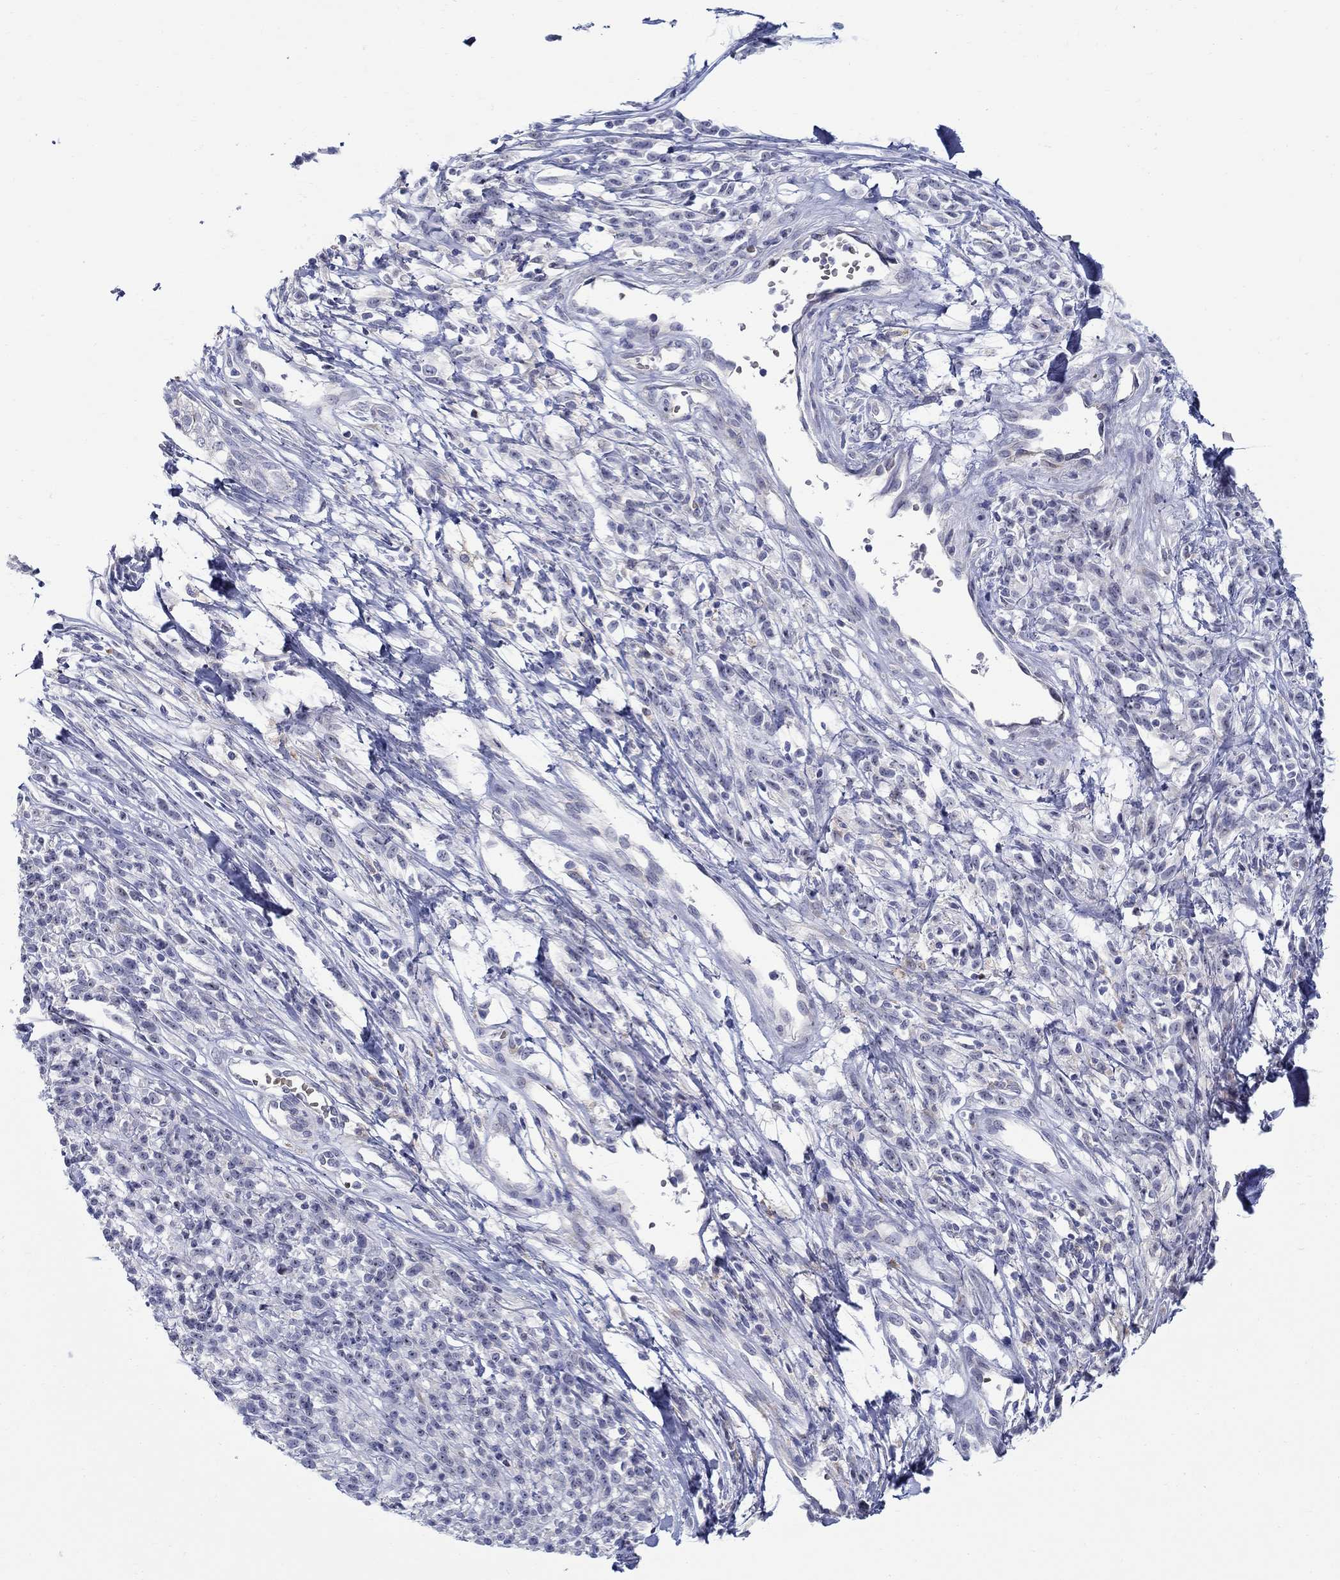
{"staining": {"intensity": "negative", "quantity": "none", "location": "none"}, "tissue": "melanoma", "cell_type": "Tumor cells", "image_type": "cancer", "snomed": [{"axis": "morphology", "description": "Malignant melanoma, NOS"}, {"axis": "topography", "description": "Skin"}, {"axis": "topography", "description": "Skin of trunk"}], "caption": "The micrograph reveals no significant positivity in tumor cells of malignant melanoma.", "gene": "QRFPR", "patient": {"sex": "male", "age": 74}}